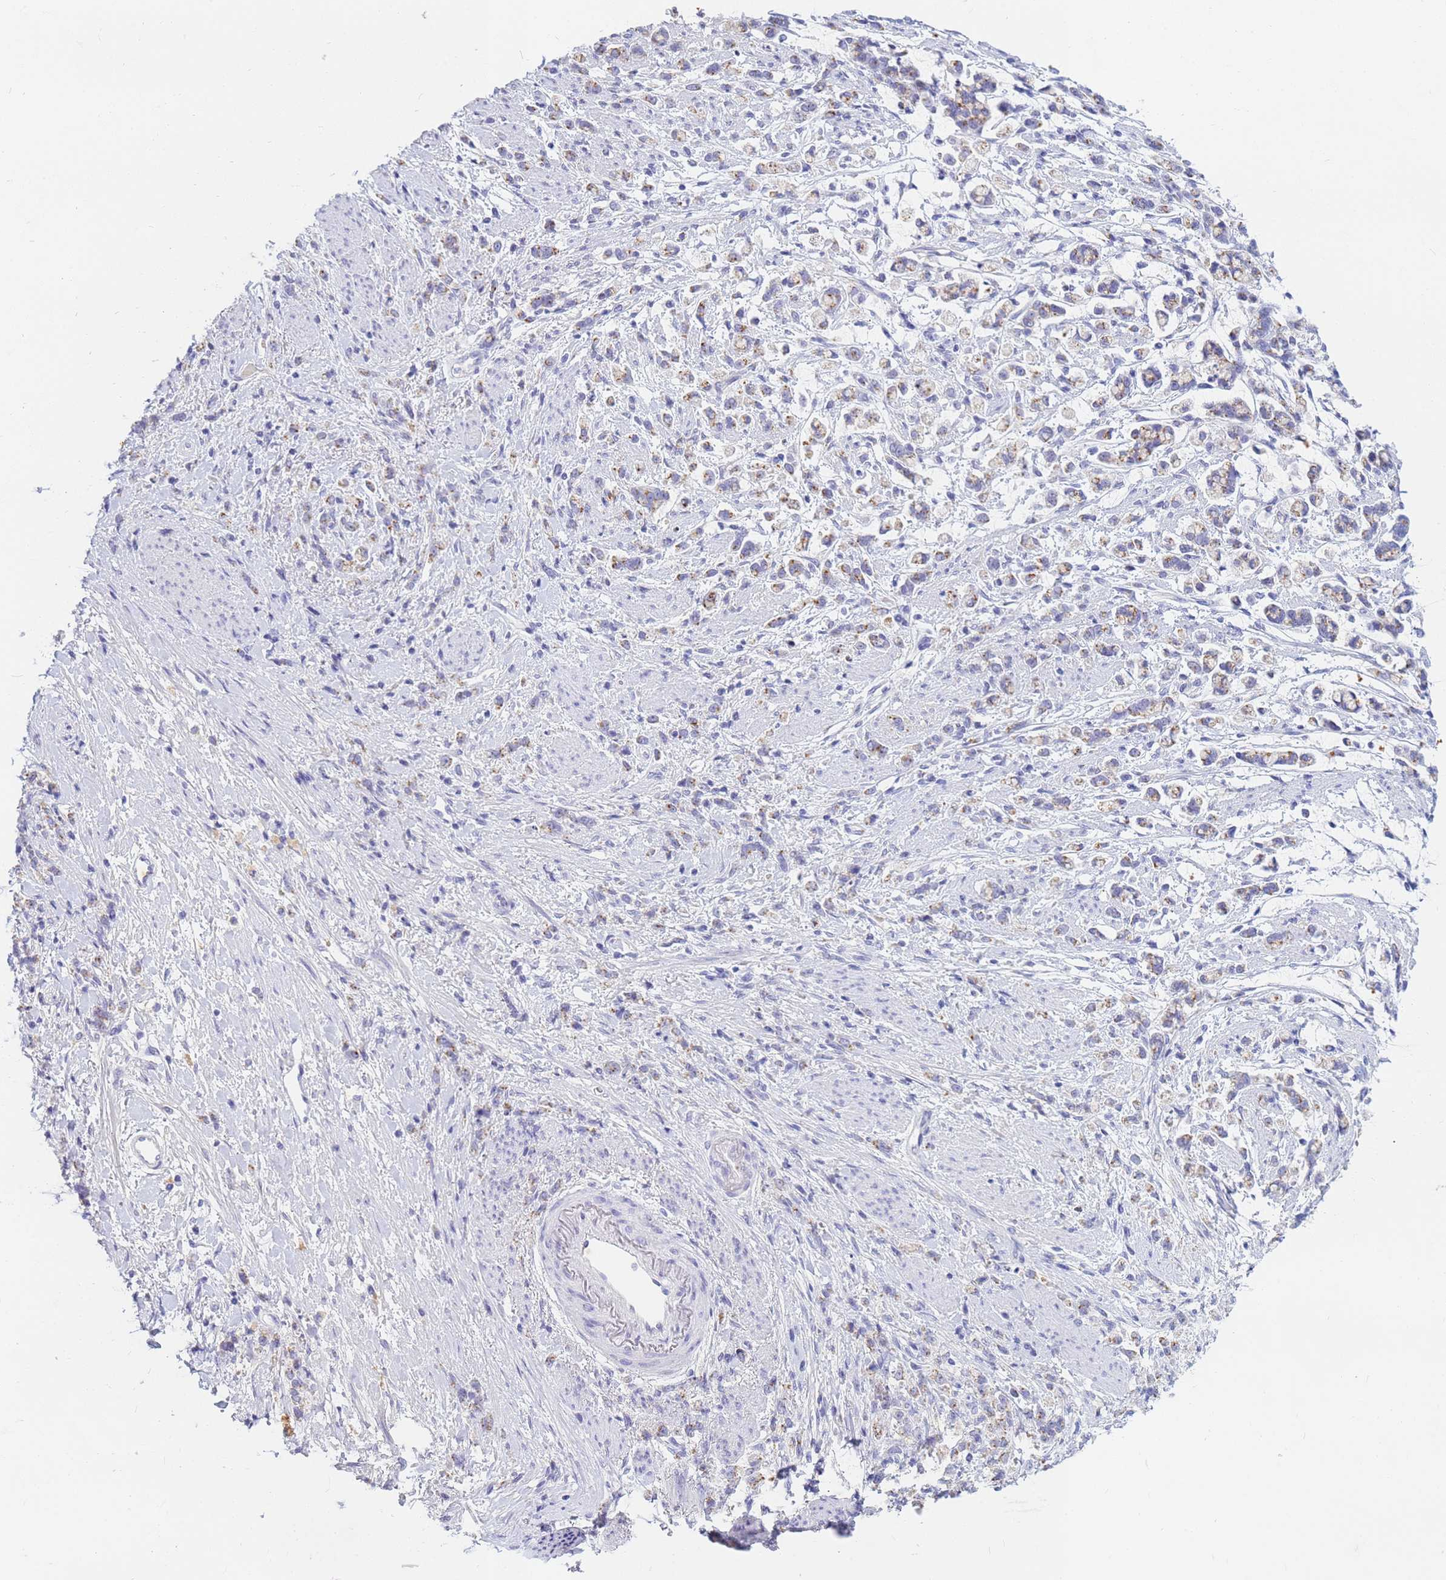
{"staining": {"intensity": "moderate", "quantity": "25%-75%", "location": "cytoplasmic/membranous"}, "tissue": "stomach cancer", "cell_type": "Tumor cells", "image_type": "cancer", "snomed": [{"axis": "morphology", "description": "Adenocarcinoma, NOS"}, {"axis": "topography", "description": "Stomach"}], "caption": "This is a photomicrograph of IHC staining of stomach adenocarcinoma, which shows moderate expression in the cytoplasmic/membranous of tumor cells.", "gene": "B3GNT8", "patient": {"sex": "female", "age": 60}}